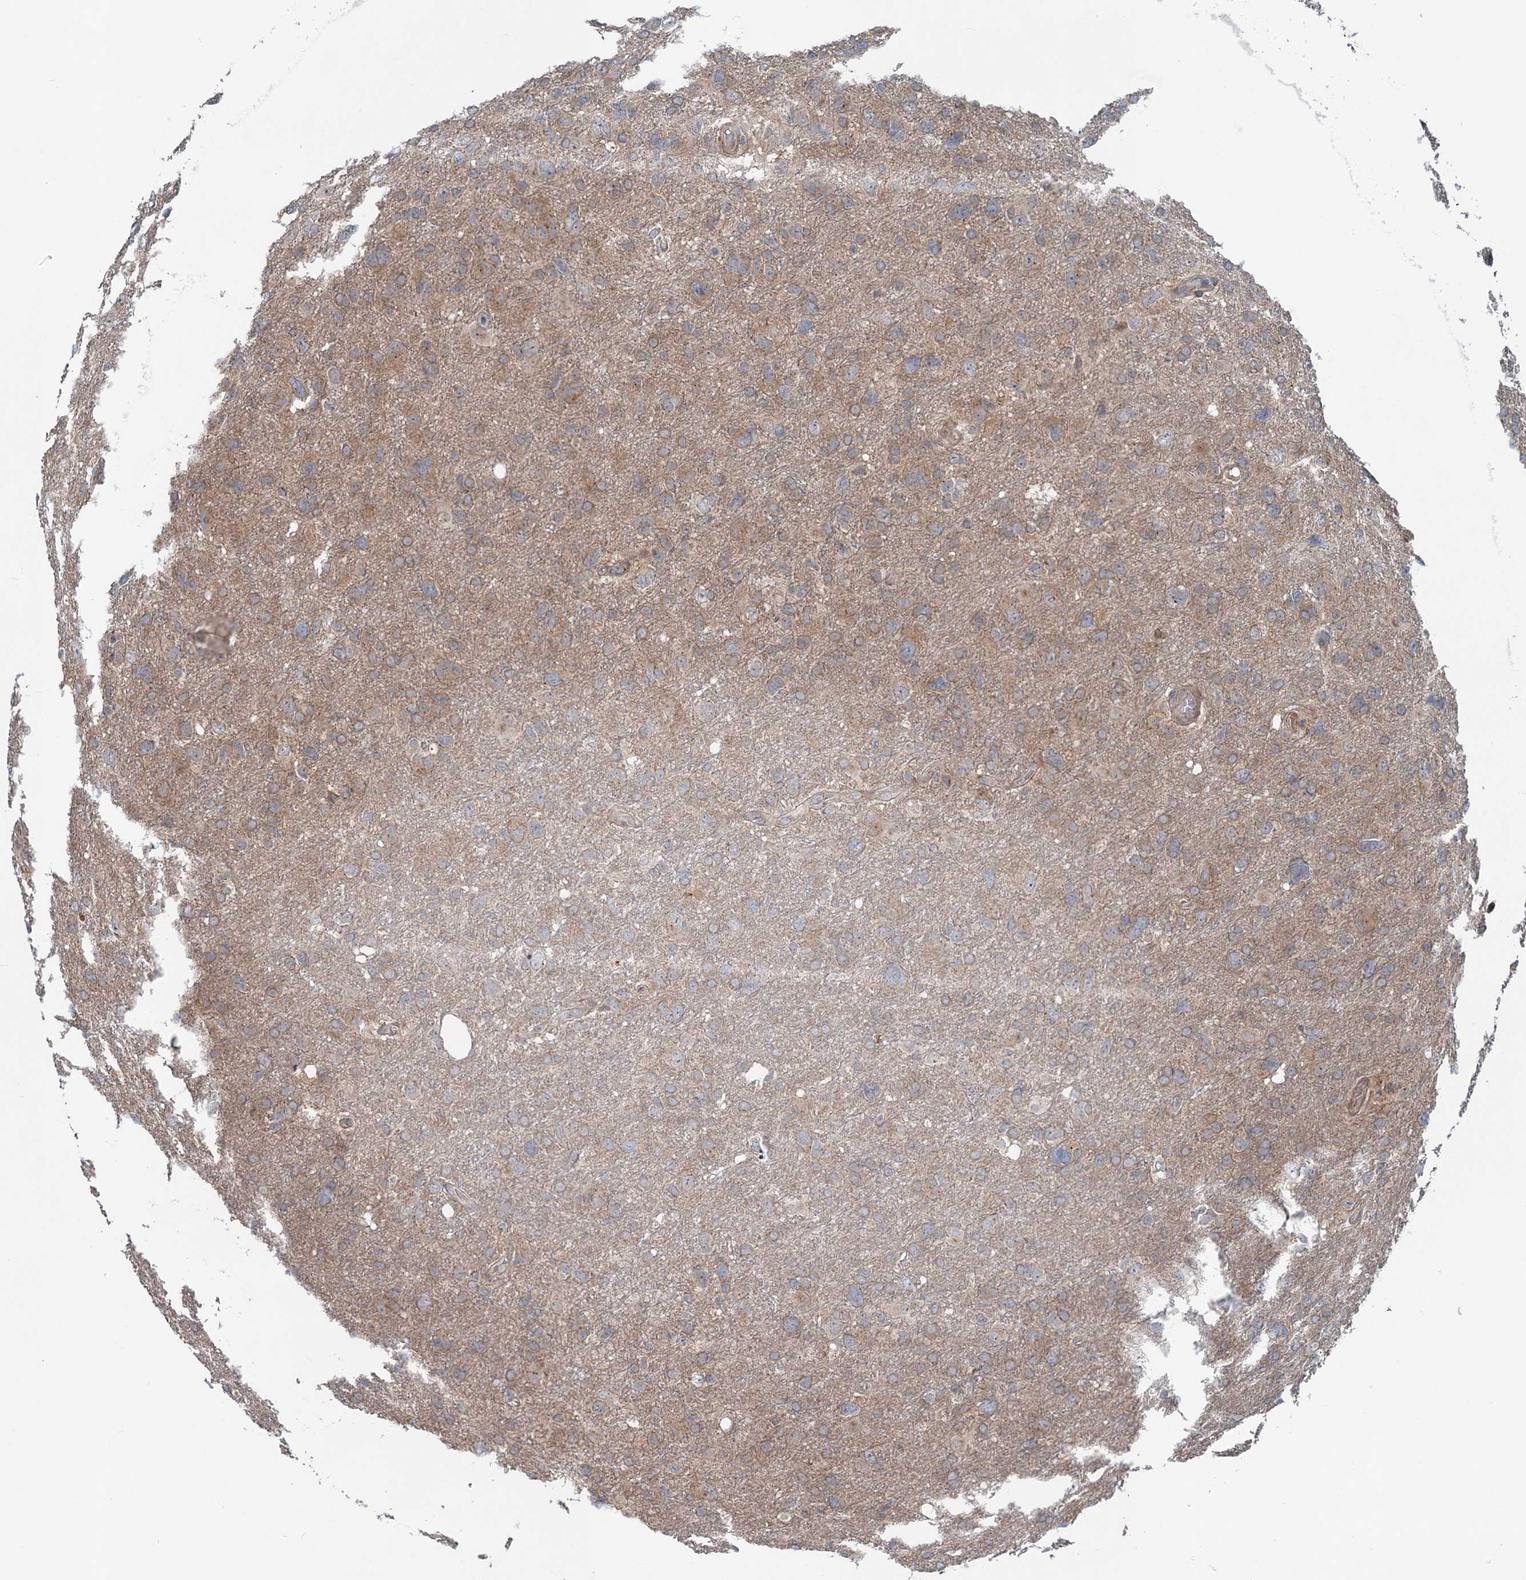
{"staining": {"intensity": "weak", "quantity": "25%-75%", "location": "cytoplasmic/membranous"}, "tissue": "glioma", "cell_type": "Tumor cells", "image_type": "cancer", "snomed": [{"axis": "morphology", "description": "Glioma, malignant, High grade"}, {"axis": "topography", "description": "Brain"}], "caption": "A brown stain labels weak cytoplasmic/membranous expression of a protein in human high-grade glioma (malignant) tumor cells.", "gene": "DYNC2I2", "patient": {"sex": "male", "age": 61}}